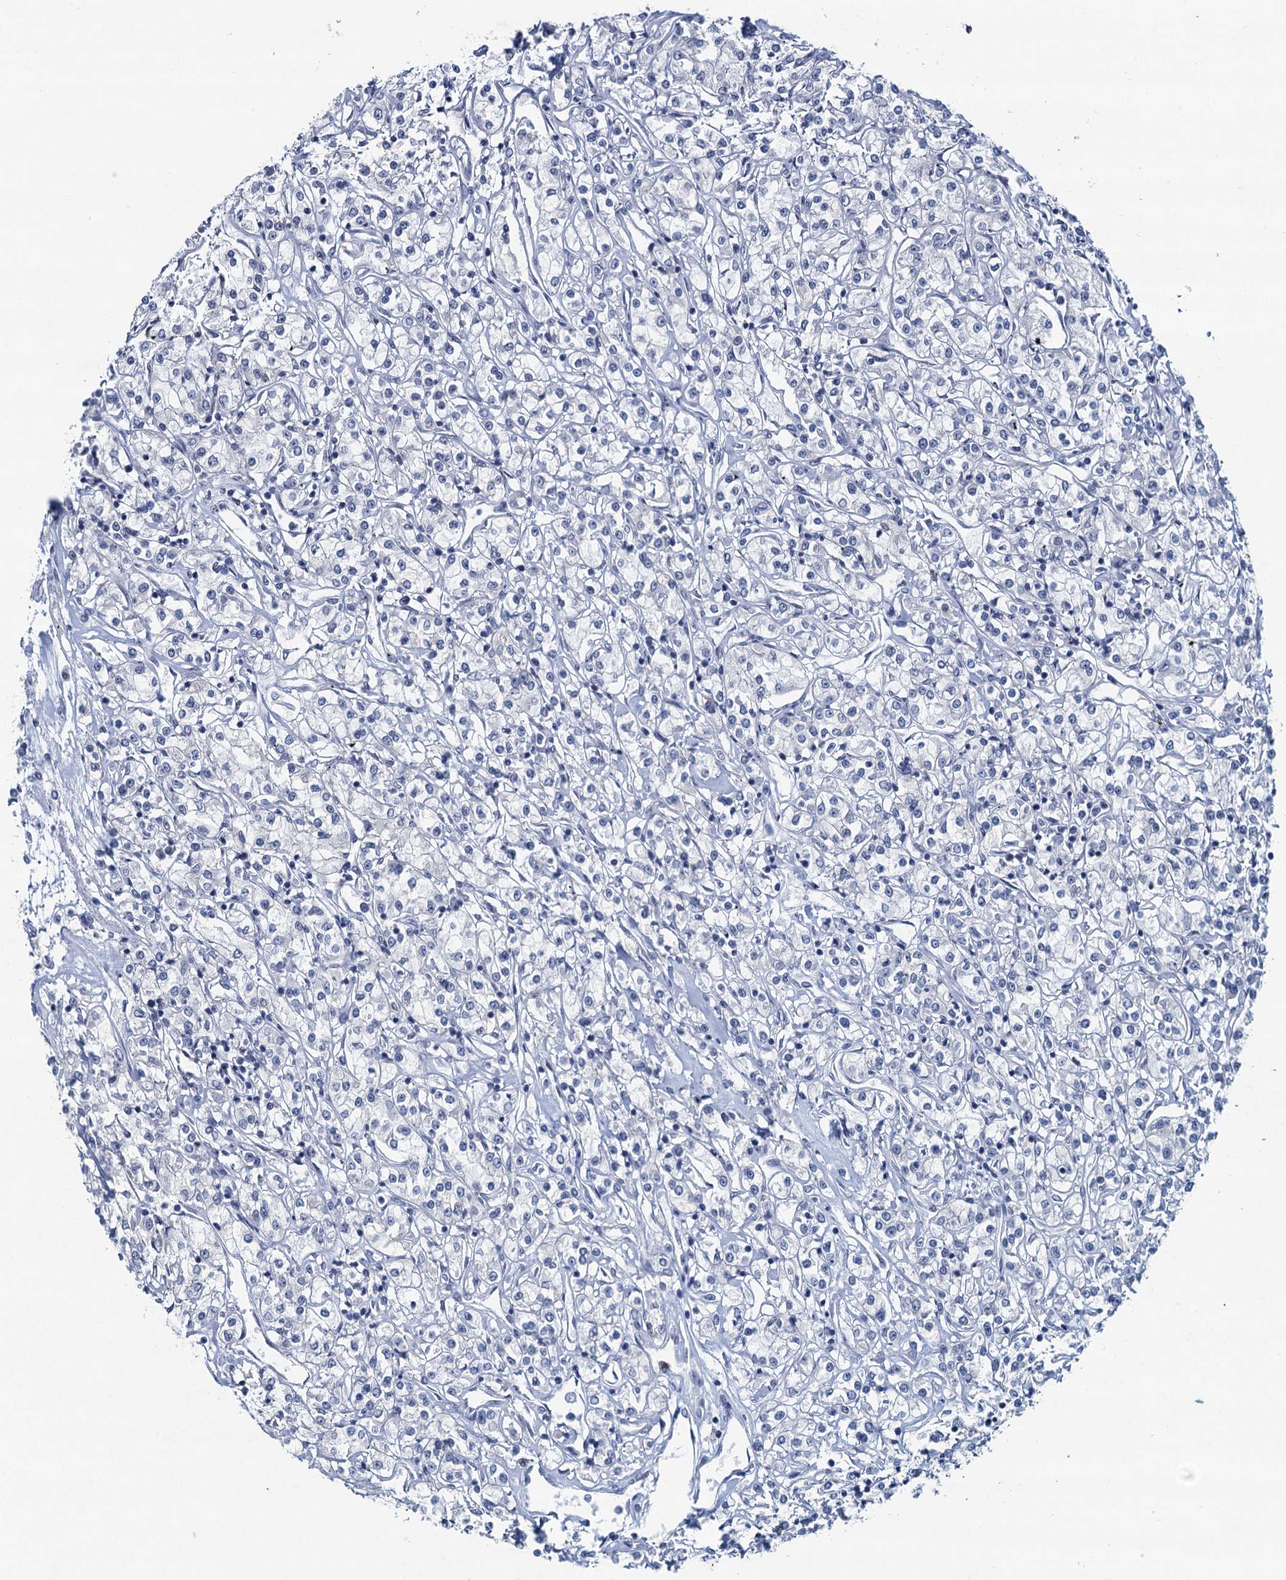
{"staining": {"intensity": "negative", "quantity": "none", "location": "none"}, "tissue": "renal cancer", "cell_type": "Tumor cells", "image_type": "cancer", "snomed": [{"axis": "morphology", "description": "Adenocarcinoma, NOS"}, {"axis": "topography", "description": "Kidney"}], "caption": "Renal cancer (adenocarcinoma) was stained to show a protein in brown. There is no significant positivity in tumor cells. Brightfield microscopy of IHC stained with DAB (3,3'-diaminobenzidine) (brown) and hematoxylin (blue), captured at high magnification.", "gene": "HAPSTR1", "patient": {"sex": "female", "age": 59}}